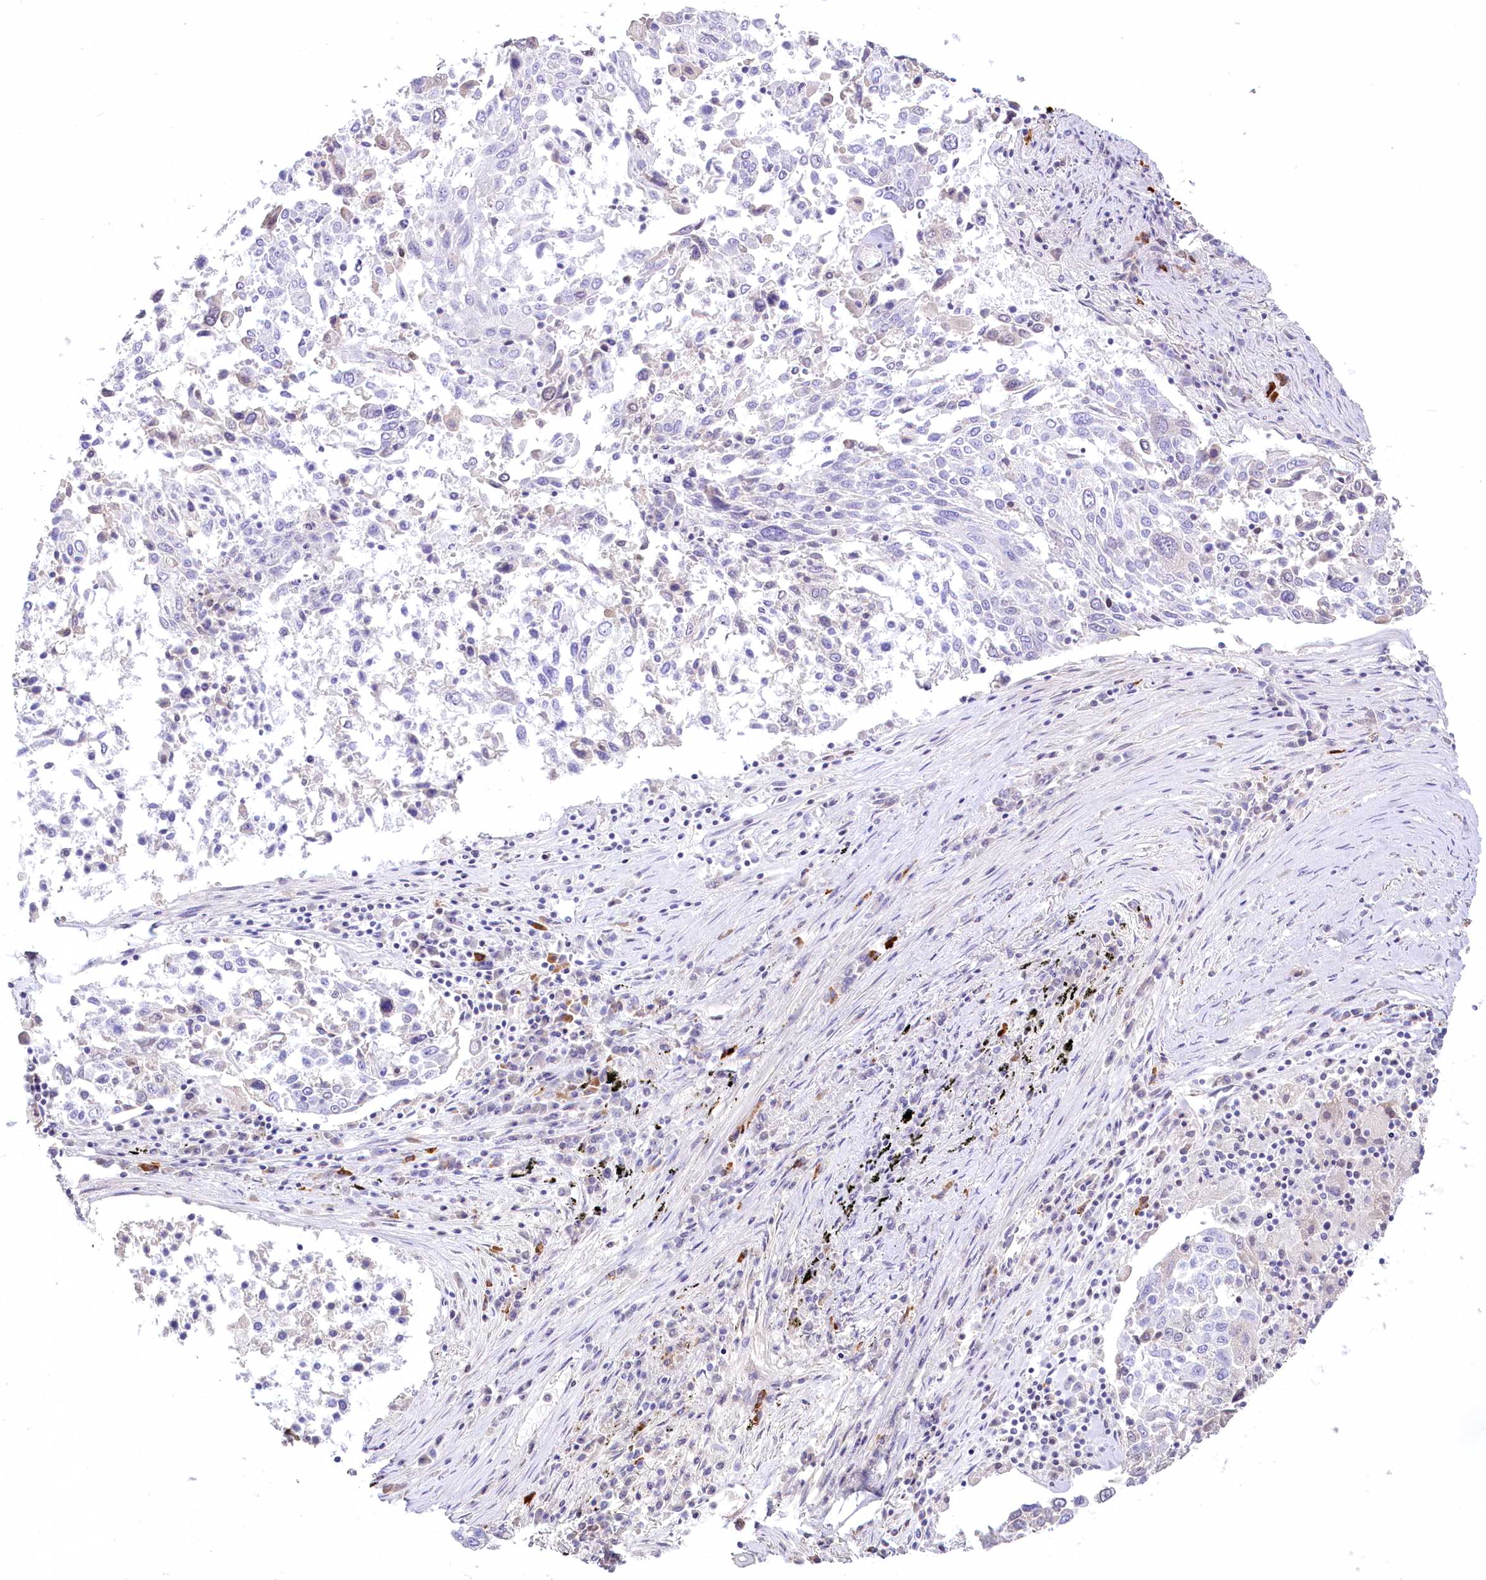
{"staining": {"intensity": "negative", "quantity": "none", "location": "none"}, "tissue": "lung cancer", "cell_type": "Tumor cells", "image_type": "cancer", "snomed": [{"axis": "morphology", "description": "Squamous cell carcinoma, NOS"}, {"axis": "topography", "description": "Lung"}], "caption": "This is an IHC image of human squamous cell carcinoma (lung). There is no staining in tumor cells.", "gene": "MYOZ1", "patient": {"sex": "male", "age": 65}}